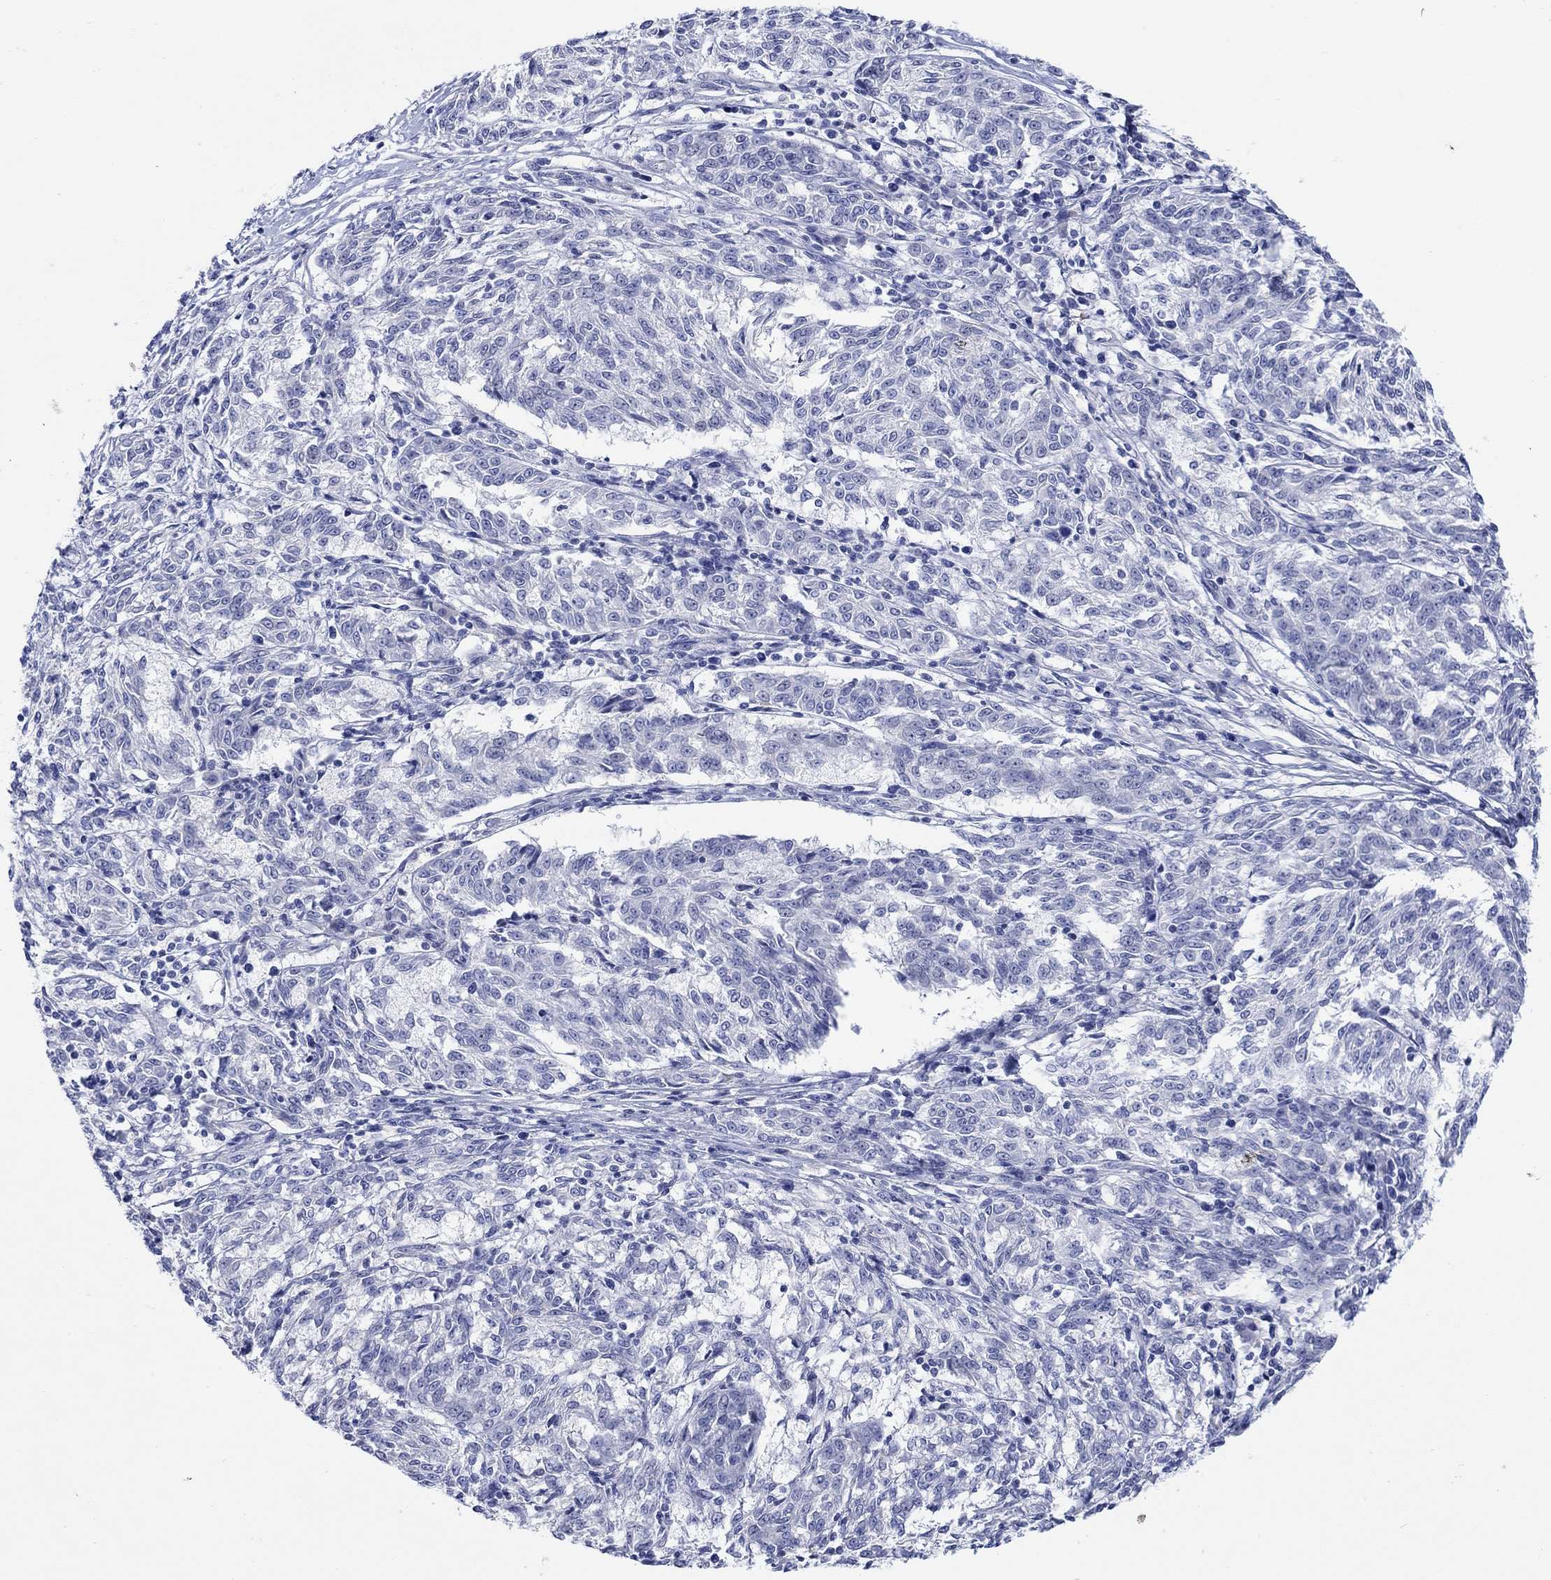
{"staining": {"intensity": "negative", "quantity": "none", "location": "none"}, "tissue": "melanoma", "cell_type": "Tumor cells", "image_type": "cancer", "snomed": [{"axis": "morphology", "description": "Malignant melanoma, NOS"}, {"axis": "topography", "description": "Skin"}], "caption": "Tumor cells show no significant protein positivity in malignant melanoma.", "gene": "KRT222", "patient": {"sex": "female", "age": 72}}